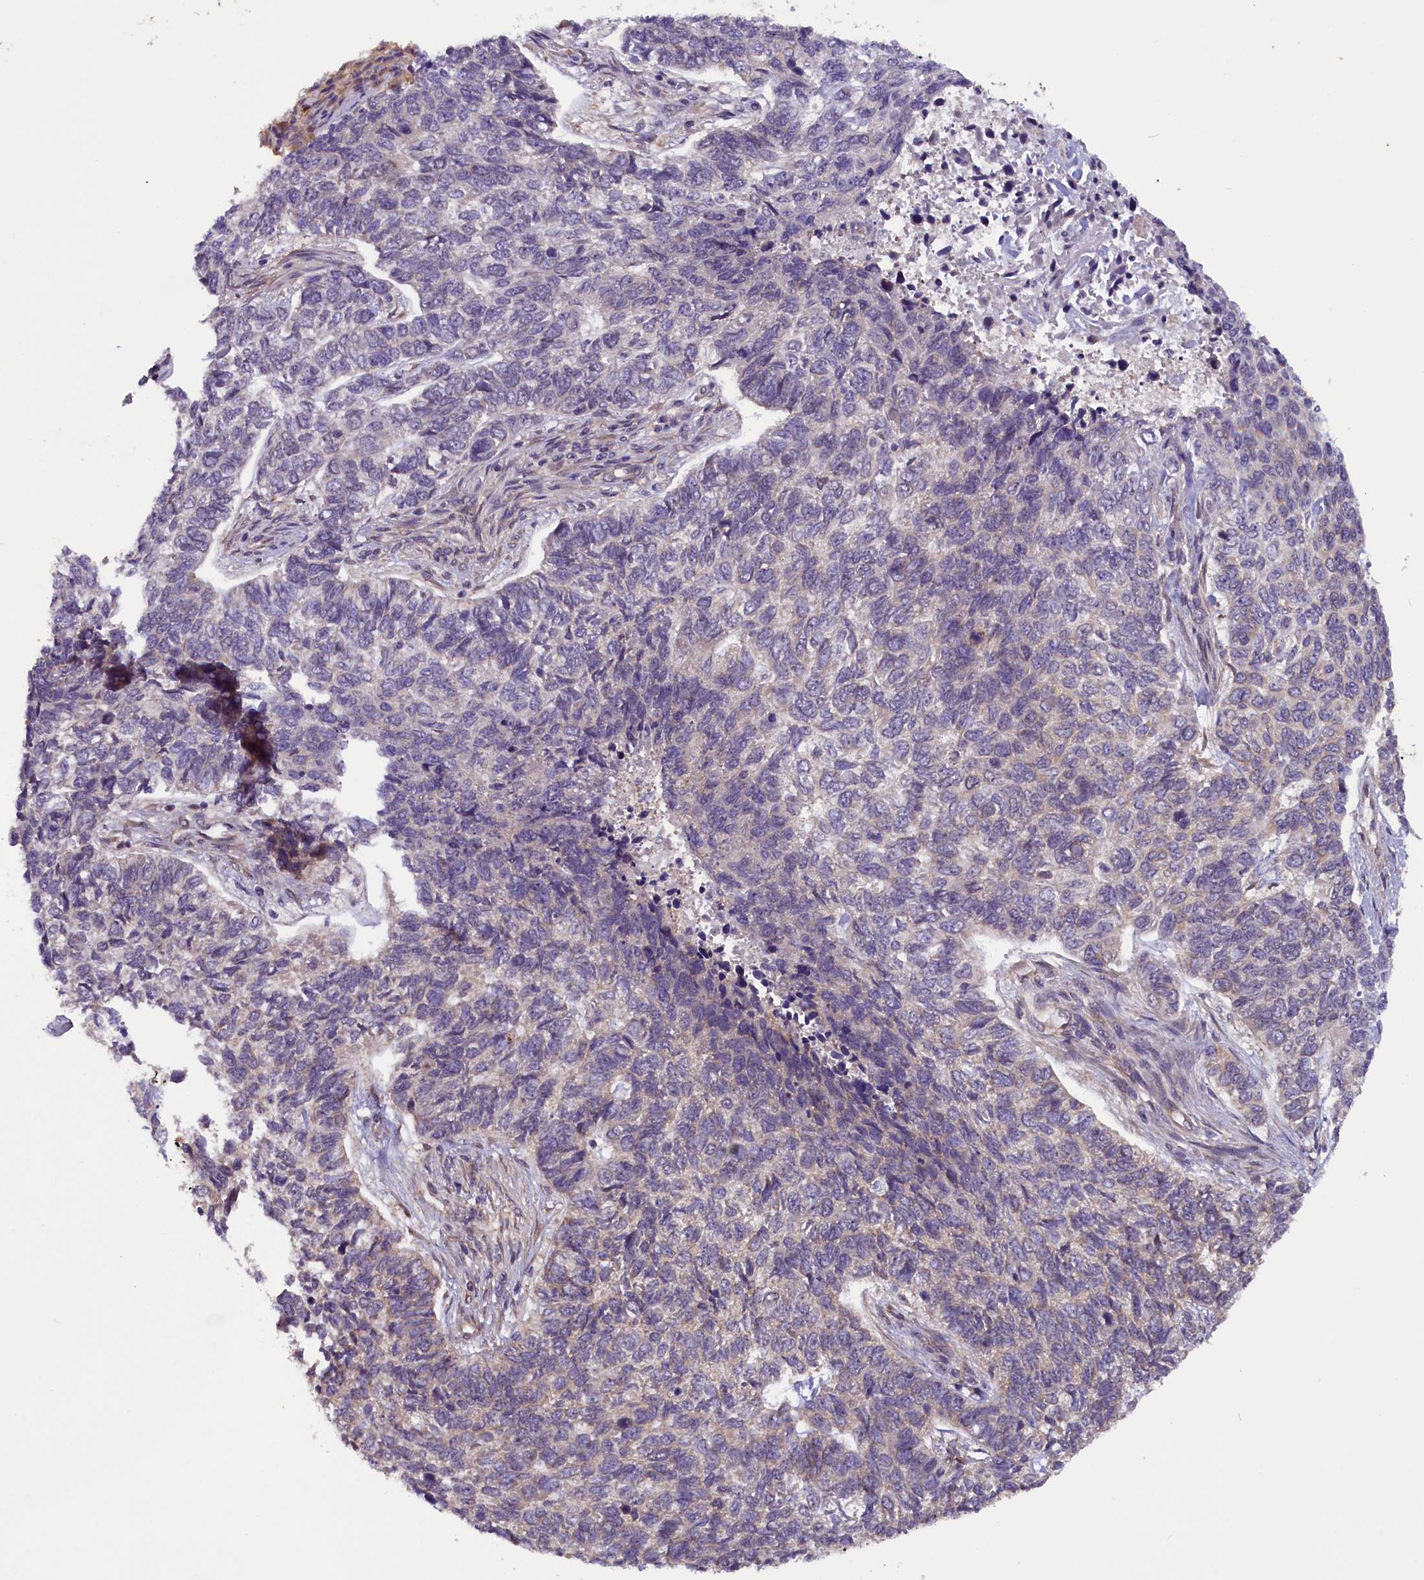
{"staining": {"intensity": "negative", "quantity": "none", "location": "none"}, "tissue": "skin cancer", "cell_type": "Tumor cells", "image_type": "cancer", "snomed": [{"axis": "morphology", "description": "Basal cell carcinoma"}, {"axis": "topography", "description": "Skin"}], "caption": "The micrograph demonstrates no significant expression in tumor cells of basal cell carcinoma (skin).", "gene": "CCDC9B", "patient": {"sex": "female", "age": 65}}